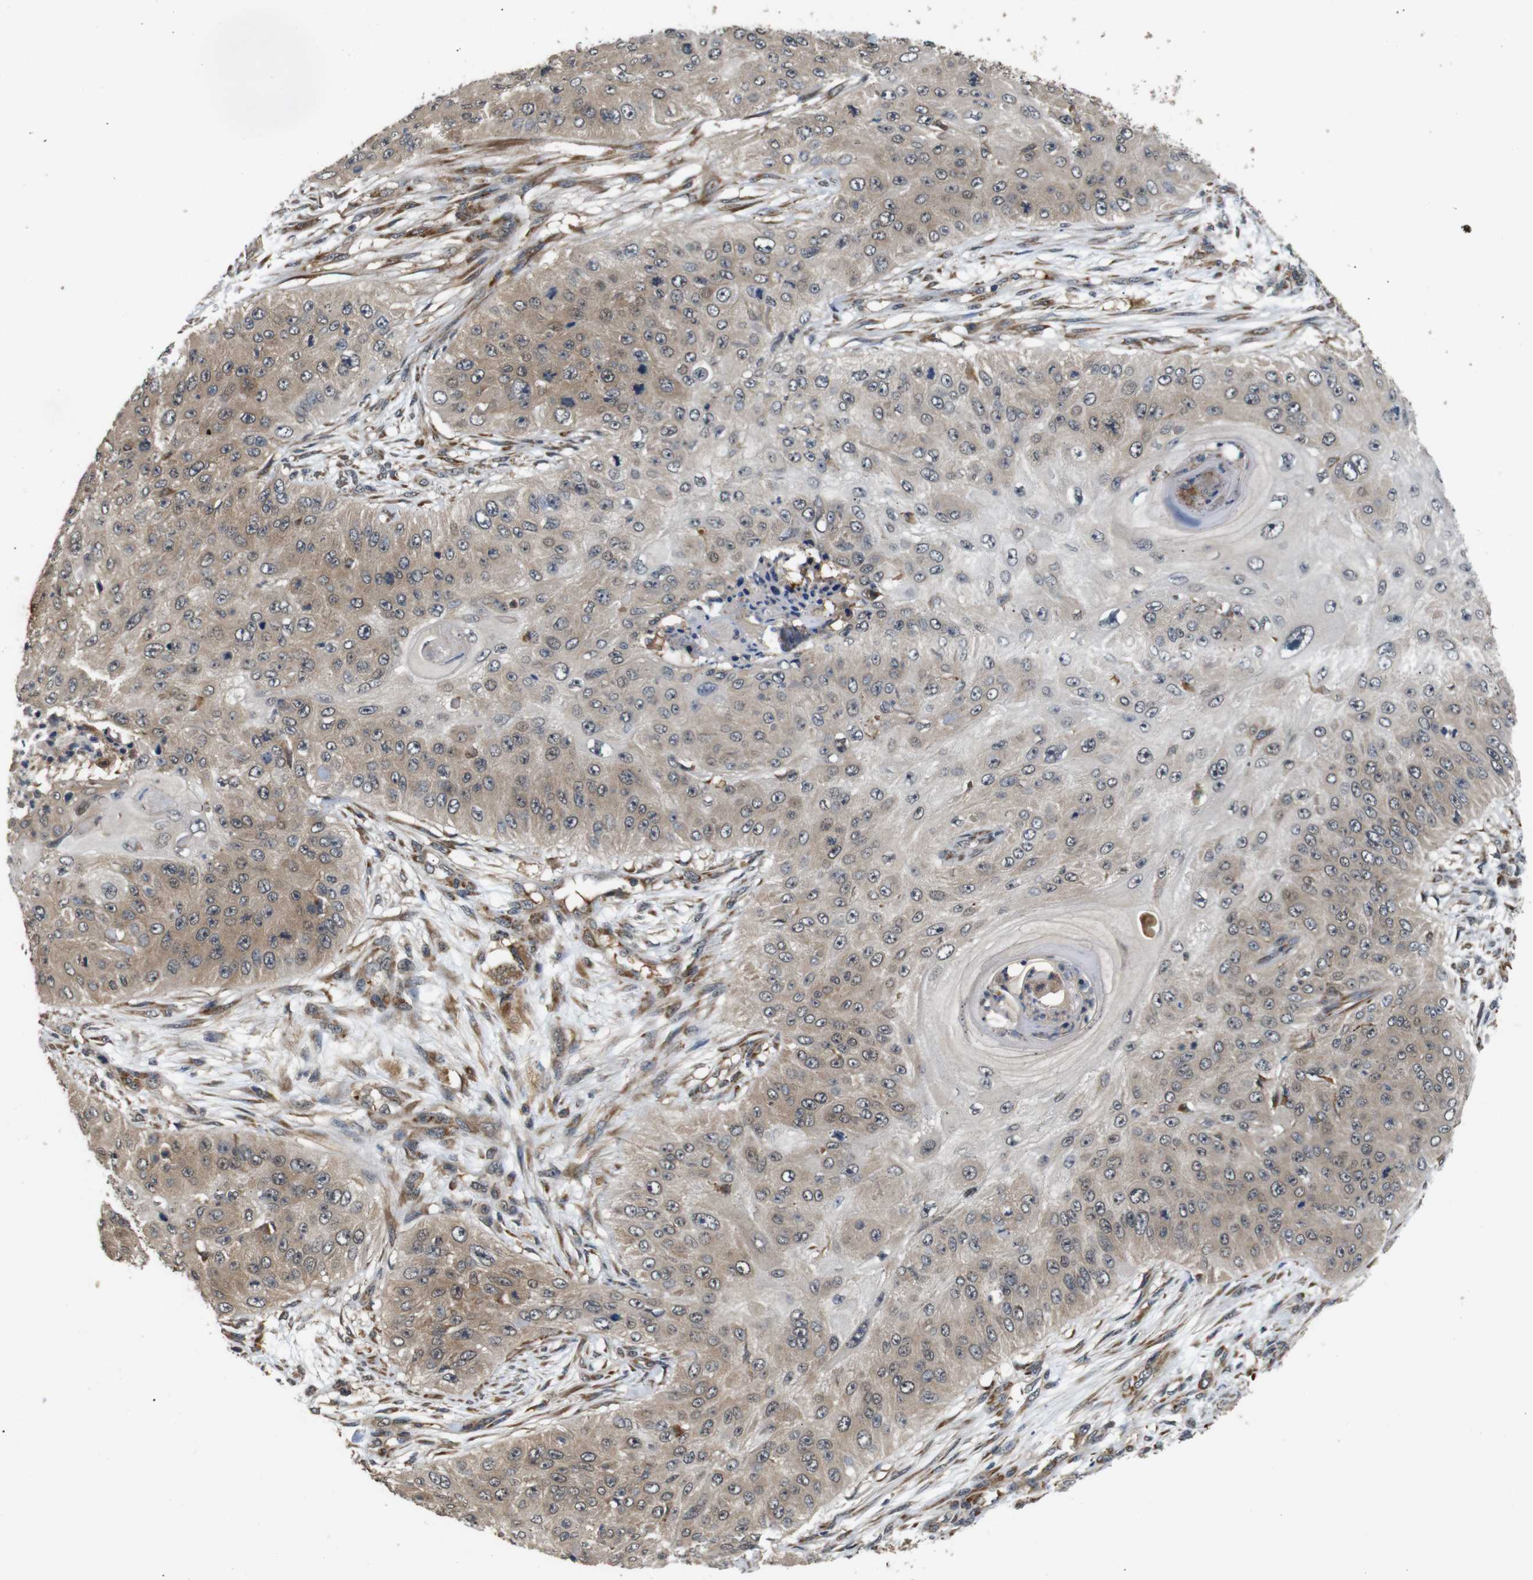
{"staining": {"intensity": "moderate", "quantity": ">75%", "location": "cytoplasmic/membranous"}, "tissue": "skin cancer", "cell_type": "Tumor cells", "image_type": "cancer", "snomed": [{"axis": "morphology", "description": "Squamous cell carcinoma, NOS"}, {"axis": "topography", "description": "Skin"}], "caption": "IHC (DAB) staining of human squamous cell carcinoma (skin) reveals moderate cytoplasmic/membranous protein positivity in approximately >75% of tumor cells.", "gene": "EPHB2", "patient": {"sex": "female", "age": 80}}